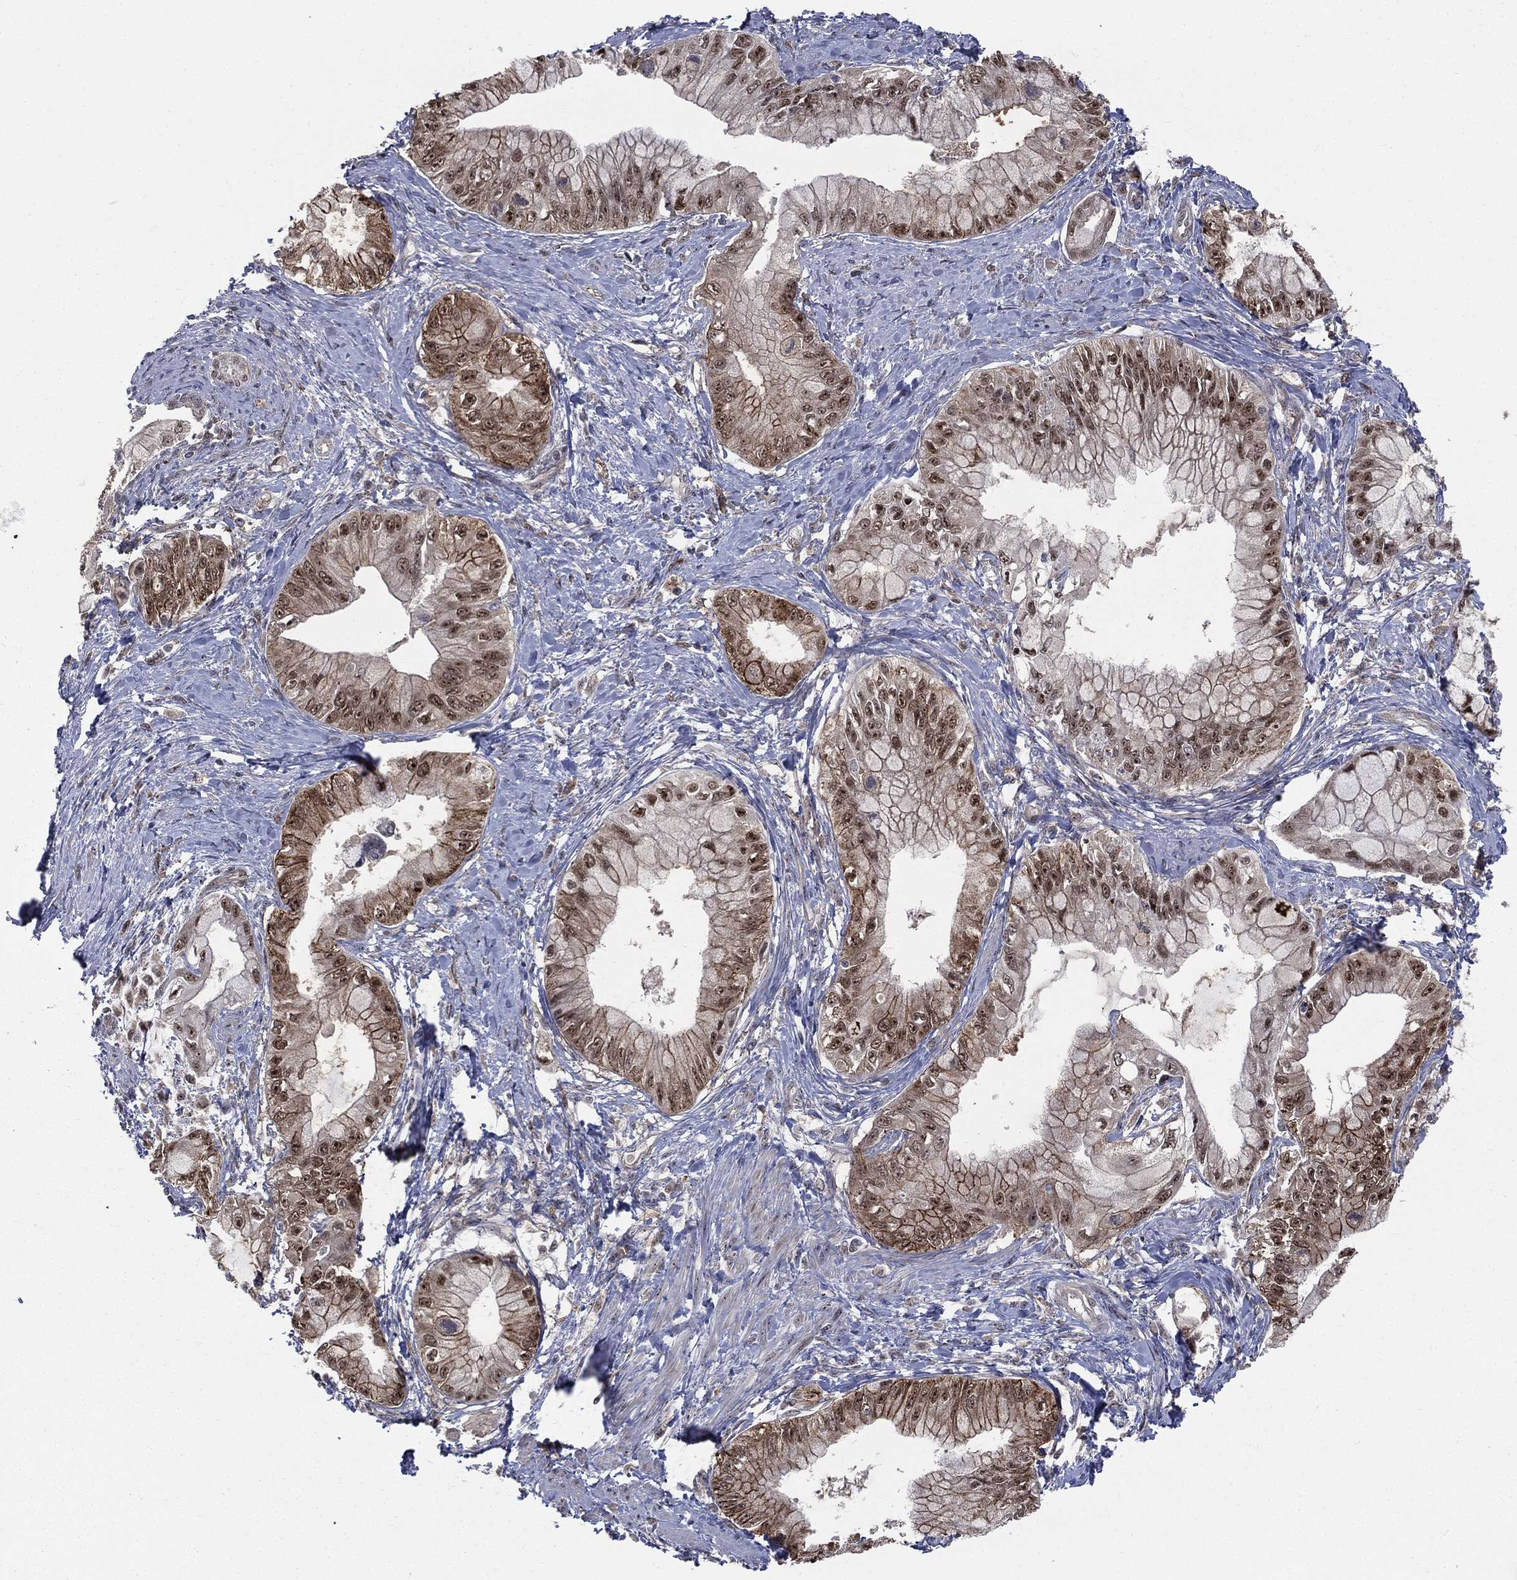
{"staining": {"intensity": "moderate", "quantity": "25%-75%", "location": "cytoplasmic/membranous,nuclear"}, "tissue": "pancreatic cancer", "cell_type": "Tumor cells", "image_type": "cancer", "snomed": [{"axis": "morphology", "description": "Adenocarcinoma, NOS"}, {"axis": "topography", "description": "Pancreas"}], "caption": "Protein expression analysis of pancreatic adenocarcinoma shows moderate cytoplasmic/membranous and nuclear staining in approximately 25%-75% of tumor cells.", "gene": "TRMT1L", "patient": {"sex": "male", "age": 48}}